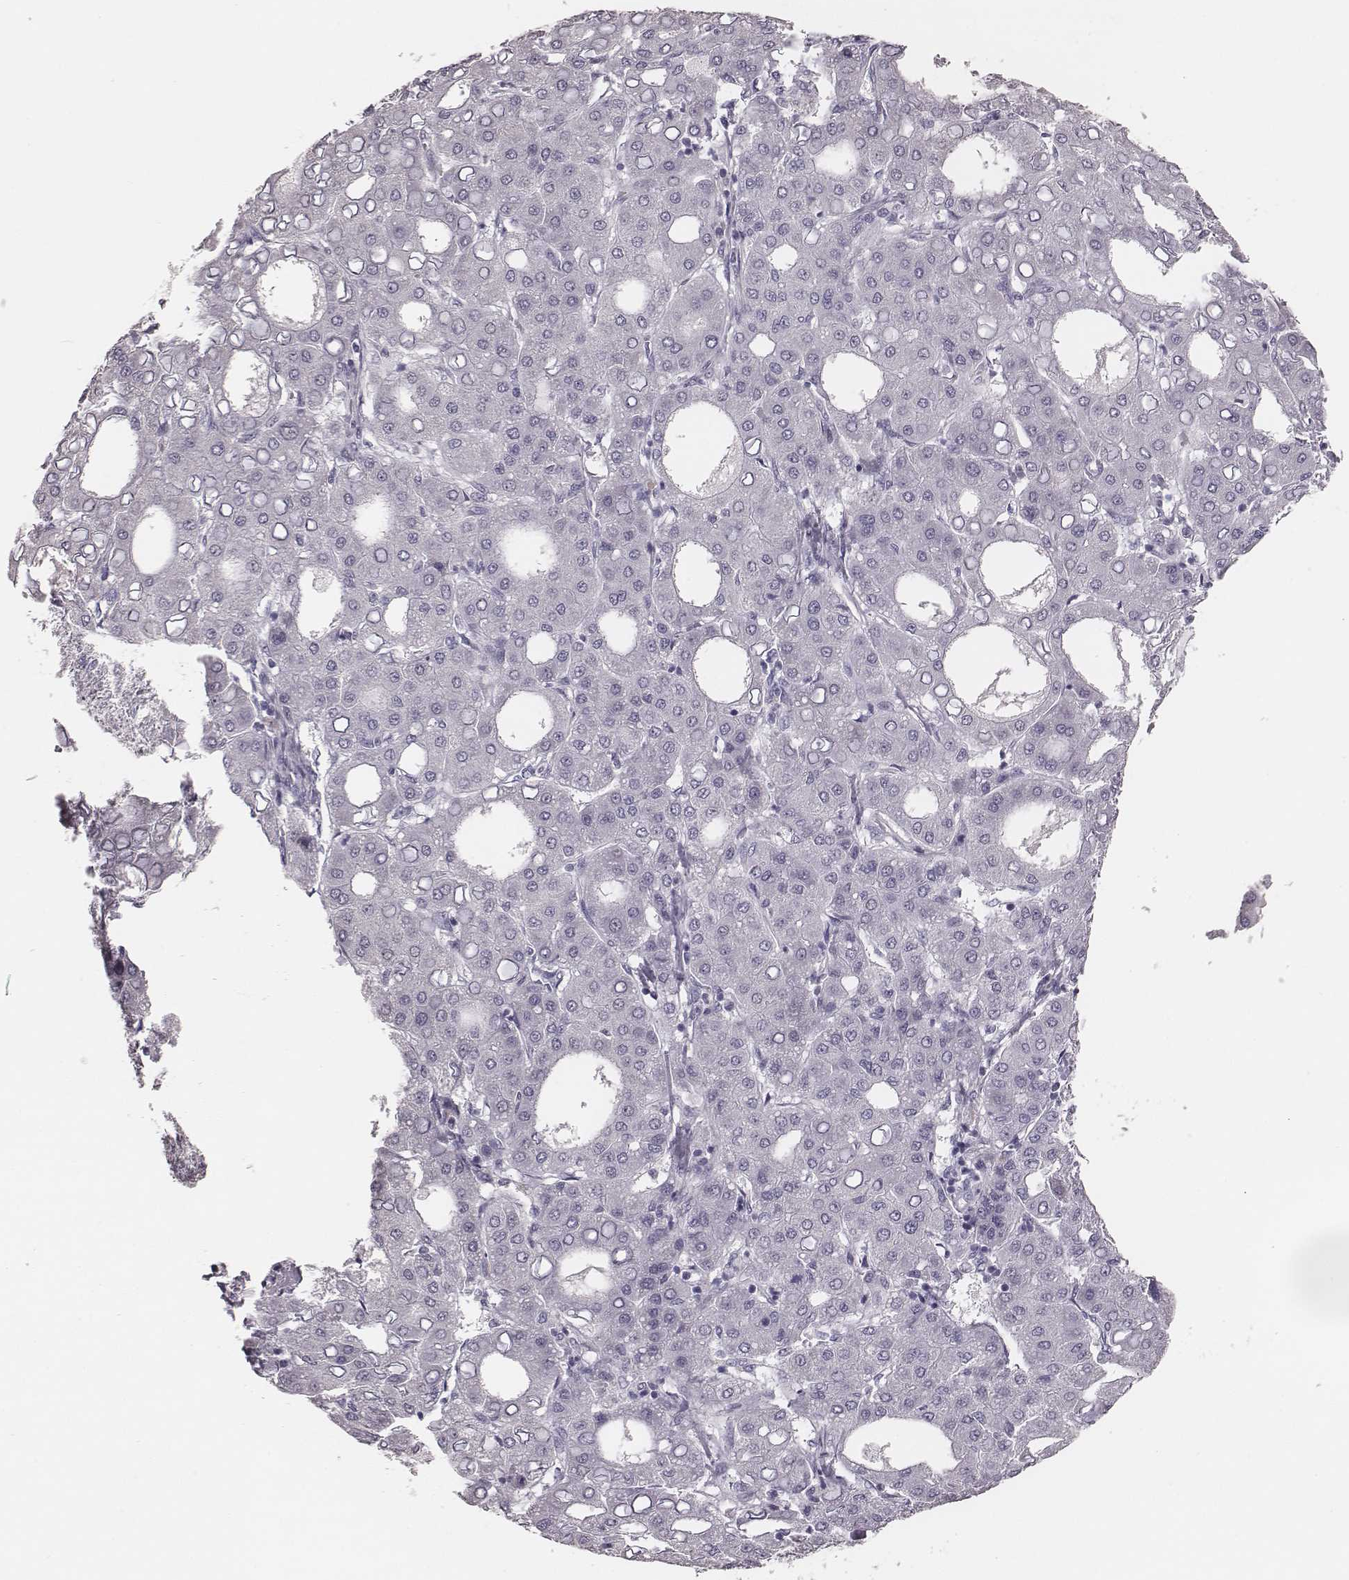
{"staining": {"intensity": "negative", "quantity": "none", "location": "none"}, "tissue": "liver cancer", "cell_type": "Tumor cells", "image_type": "cancer", "snomed": [{"axis": "morphology", "description": "Carcinoma, Hepatocellular, NOS"}, {"axis": "topography", "description": "Liver"}], "caption": "This histopathology image is of liver cancer (hepatocellular carcinoma) stained with IHC to label a protein in brown with the nuclei are counter-stained blue. There is no expression in tumor cells.", "gene": "CSHL1", "patient": {"sex": "male", "age": 65}}